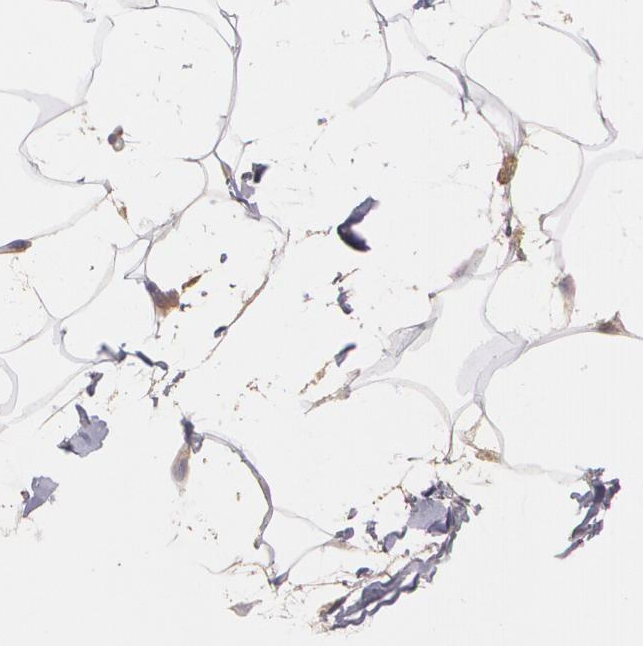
{"staining": {"intensity": "weak", "quantity": "25%-75%", "location": "cytoplasmic/membranous"}, "tissue": "adipose tissue", "cell_type": "Adipocytes", "image_type": "normal", "snomed": [{"axis": "morphology", "description": "Normal tissue, NOS"}, {"axis": "morphology", "description": "Duct carcinoma"}, {"axis": "topography", "description": "Breast"}, {"axis": "topography", "description": "Adipose tissue"}], "caption": "This micrograph shows IHC staining of unremarkable human adipose tissue, with low weak cytoplasmic/membranous positivity in approximately 25%-75% of adipocytes.", "gene": "ECE1", "patient": {"sex": "female", "age": 37}}